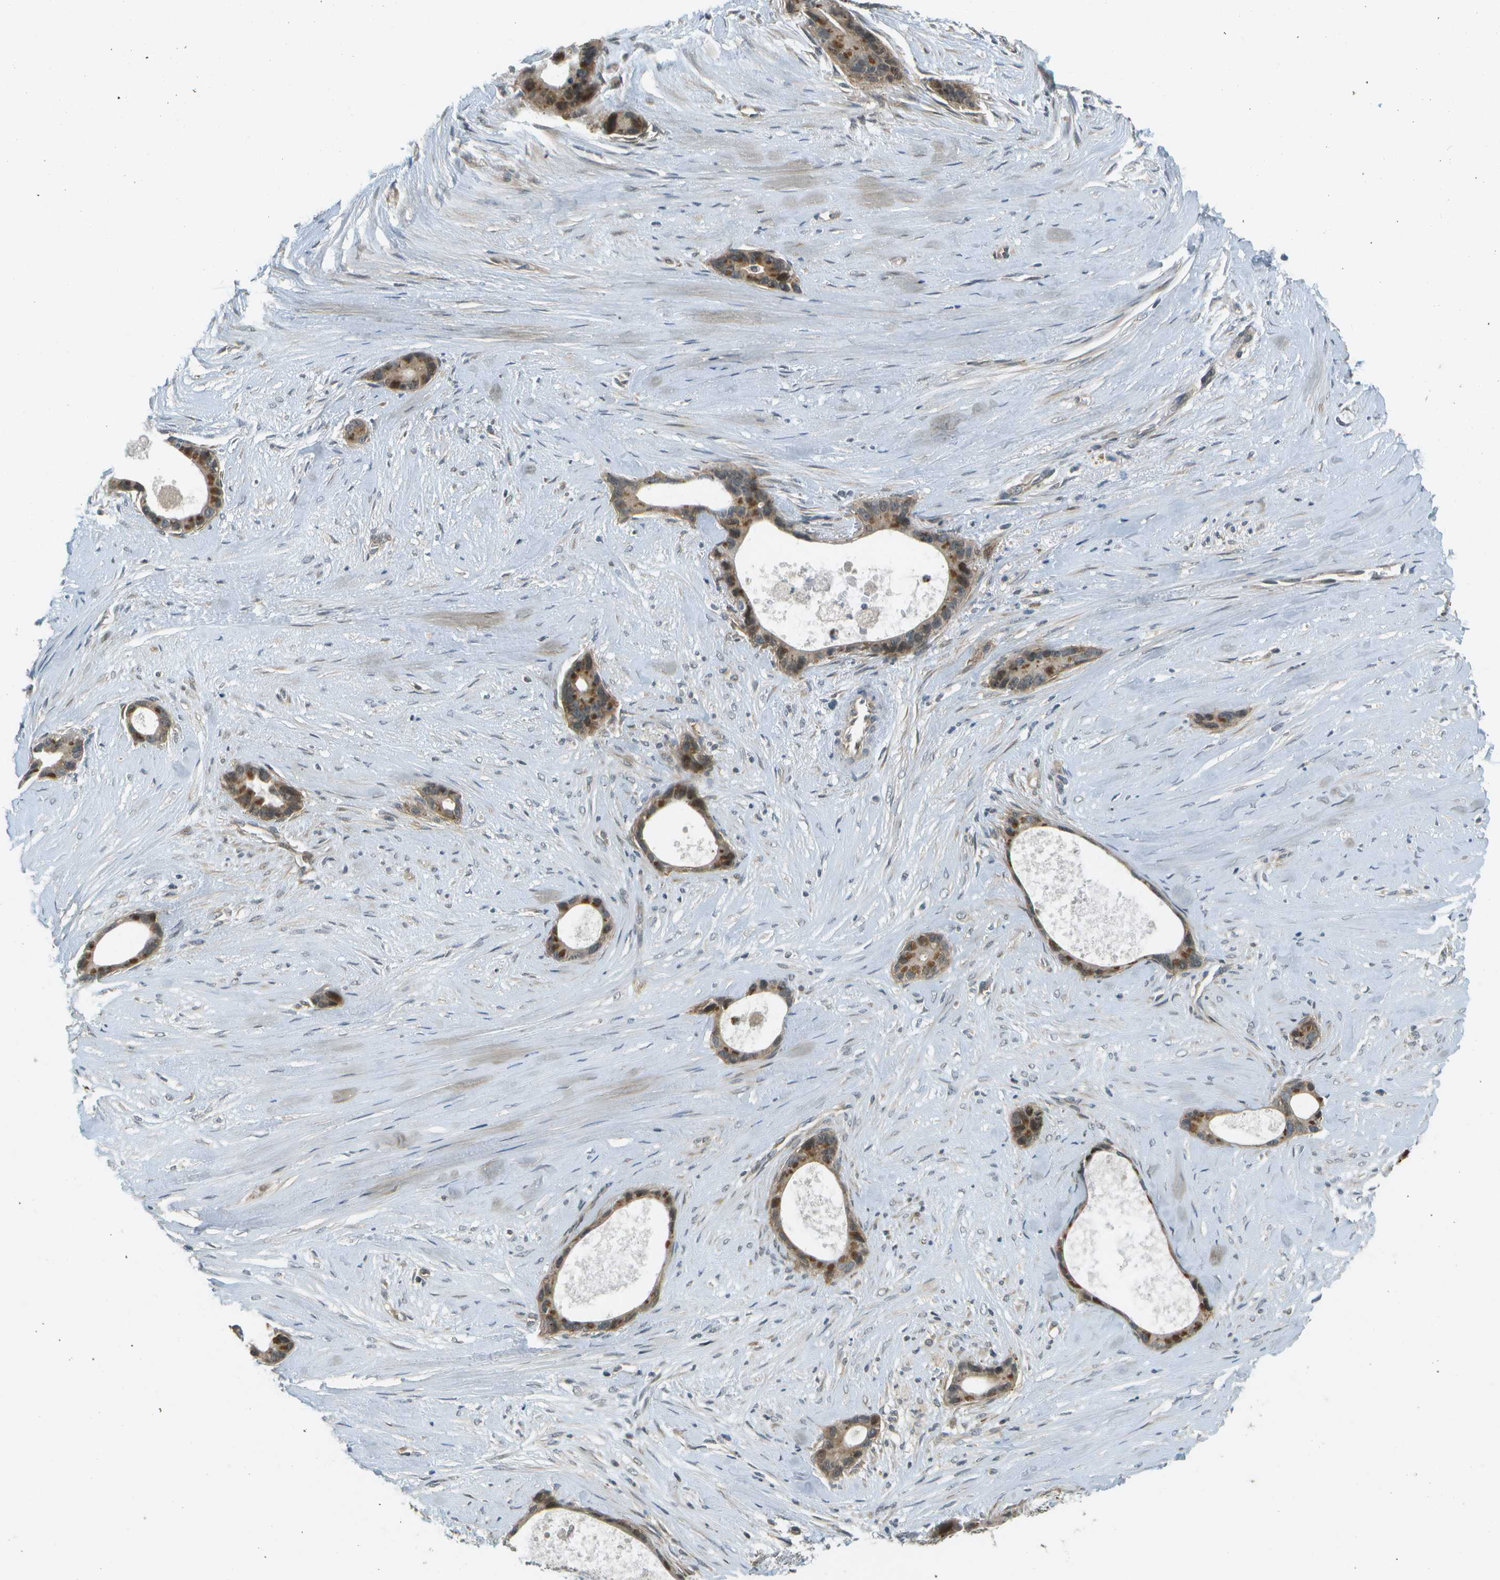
{"staining": {"intensity": "moderate", "quantity": ">75%", "location": "cytoplasmic/membranous,nuclear"}, "tissue": "liver cancer", "cell_type": "Tumor cells", "image_type": "cancer", "snomed": [{"axis": "morphology", "description": "Cholangiocarcinoma"}, {"axis": "topography", "description": "Liver"}], "caption": "Tumor cells exhibit moderate cytoplasmic/membranous and nuclear staining in about >75% of cells in liver cholangiocarcinoma.", "gene": "WNK2", "patient": {"sex": "female", "age": 55}}